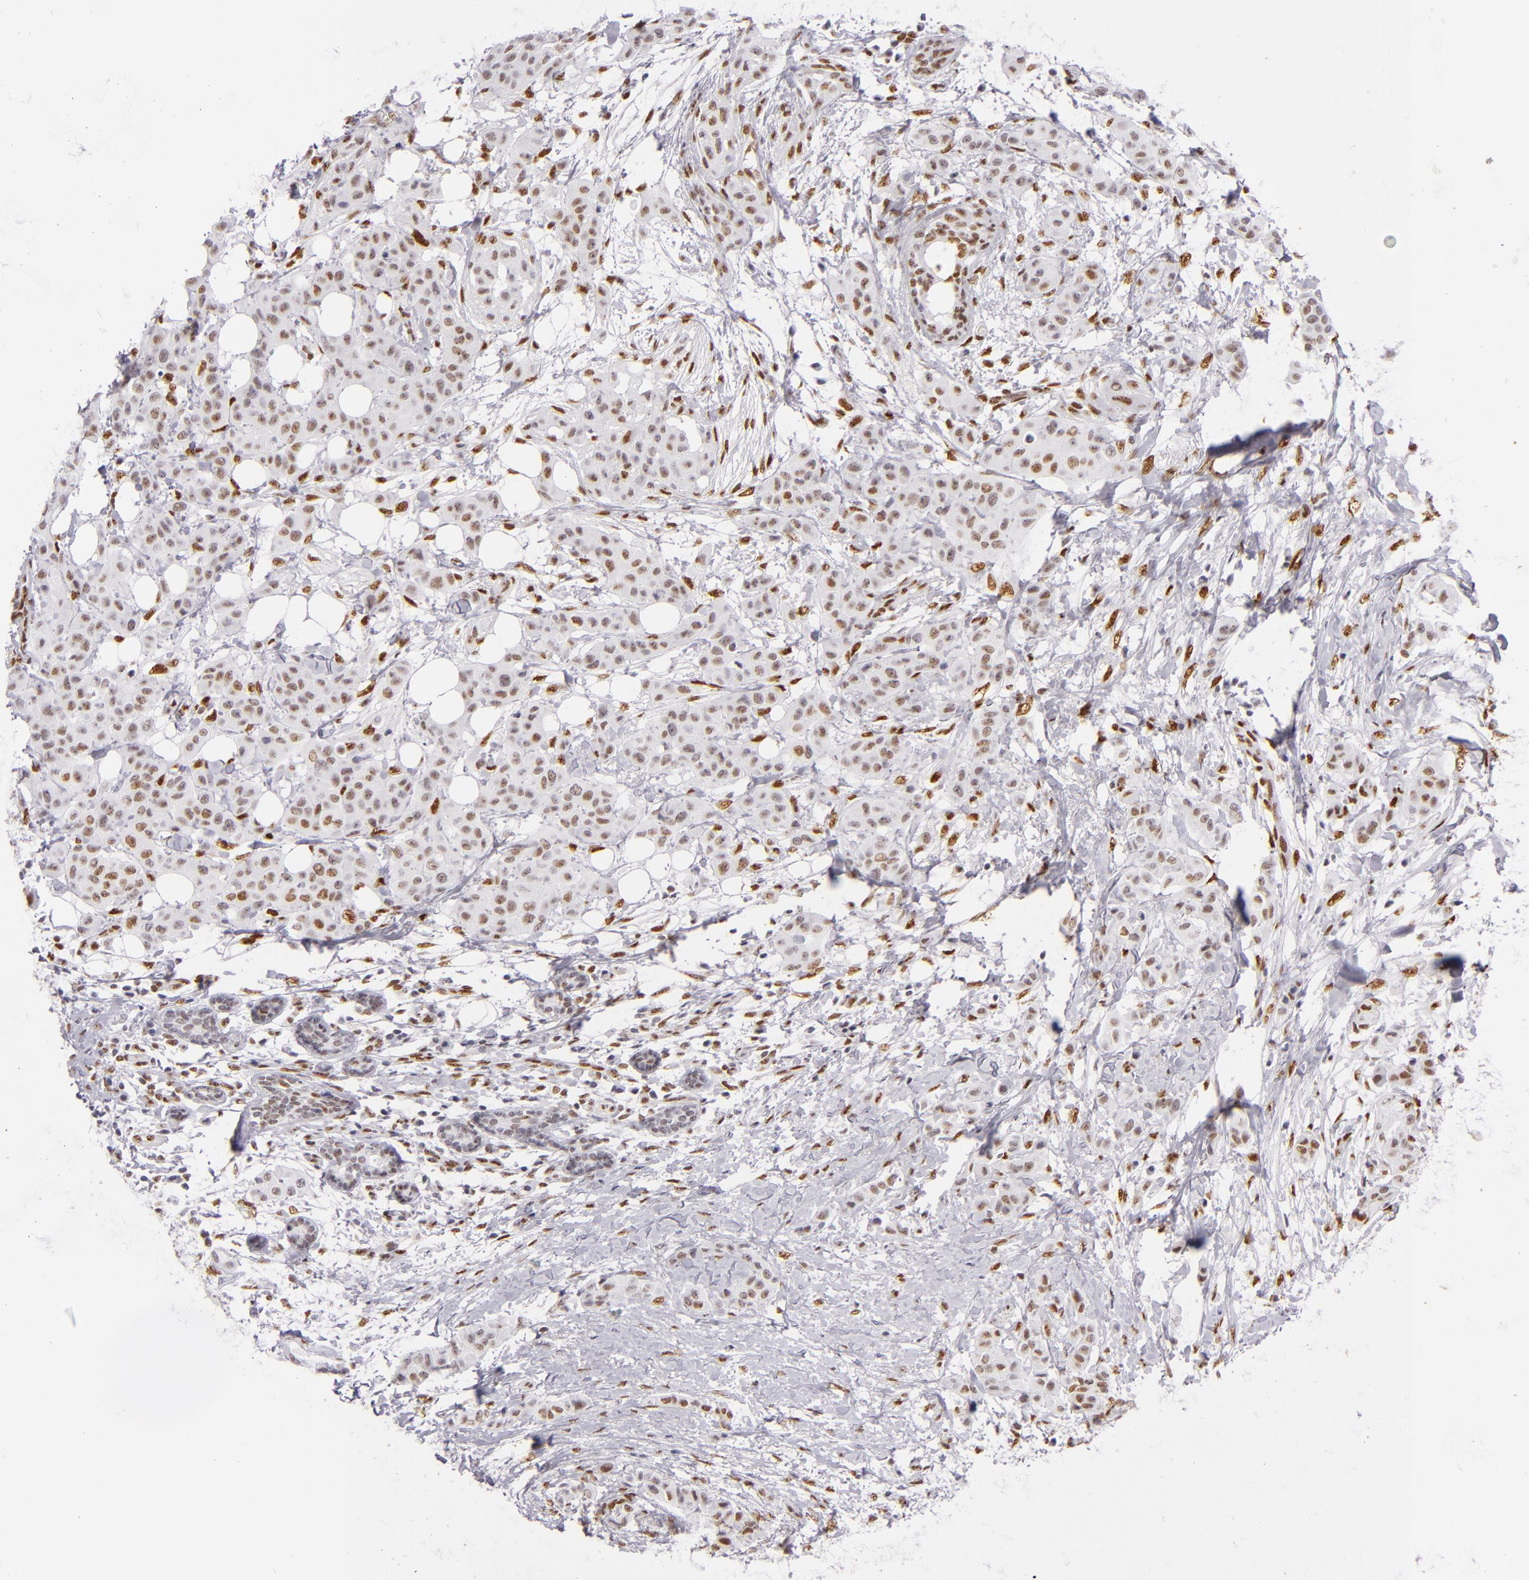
{"staining": {"intensity": "moderate", "quantity": ">75%", "location": "nuclear"}, "tissue": "breast cancer", "cell_type": "Tumor cells", "image_type": "cancer", "snomed": [{"axis": "morphology", "description": "Duct carcinoma"}, {"axis": "topography", "description": "Breast"}], "caption": "There is medium levels of moderate nuclear positivity in tumor cells of breast cancer (infiltrating ductal carcinoma), as demonstrated by immunohistochemical staining (brown color).", "gene": "TOP3A", "patient": {"sex": "female", "age": 40}}